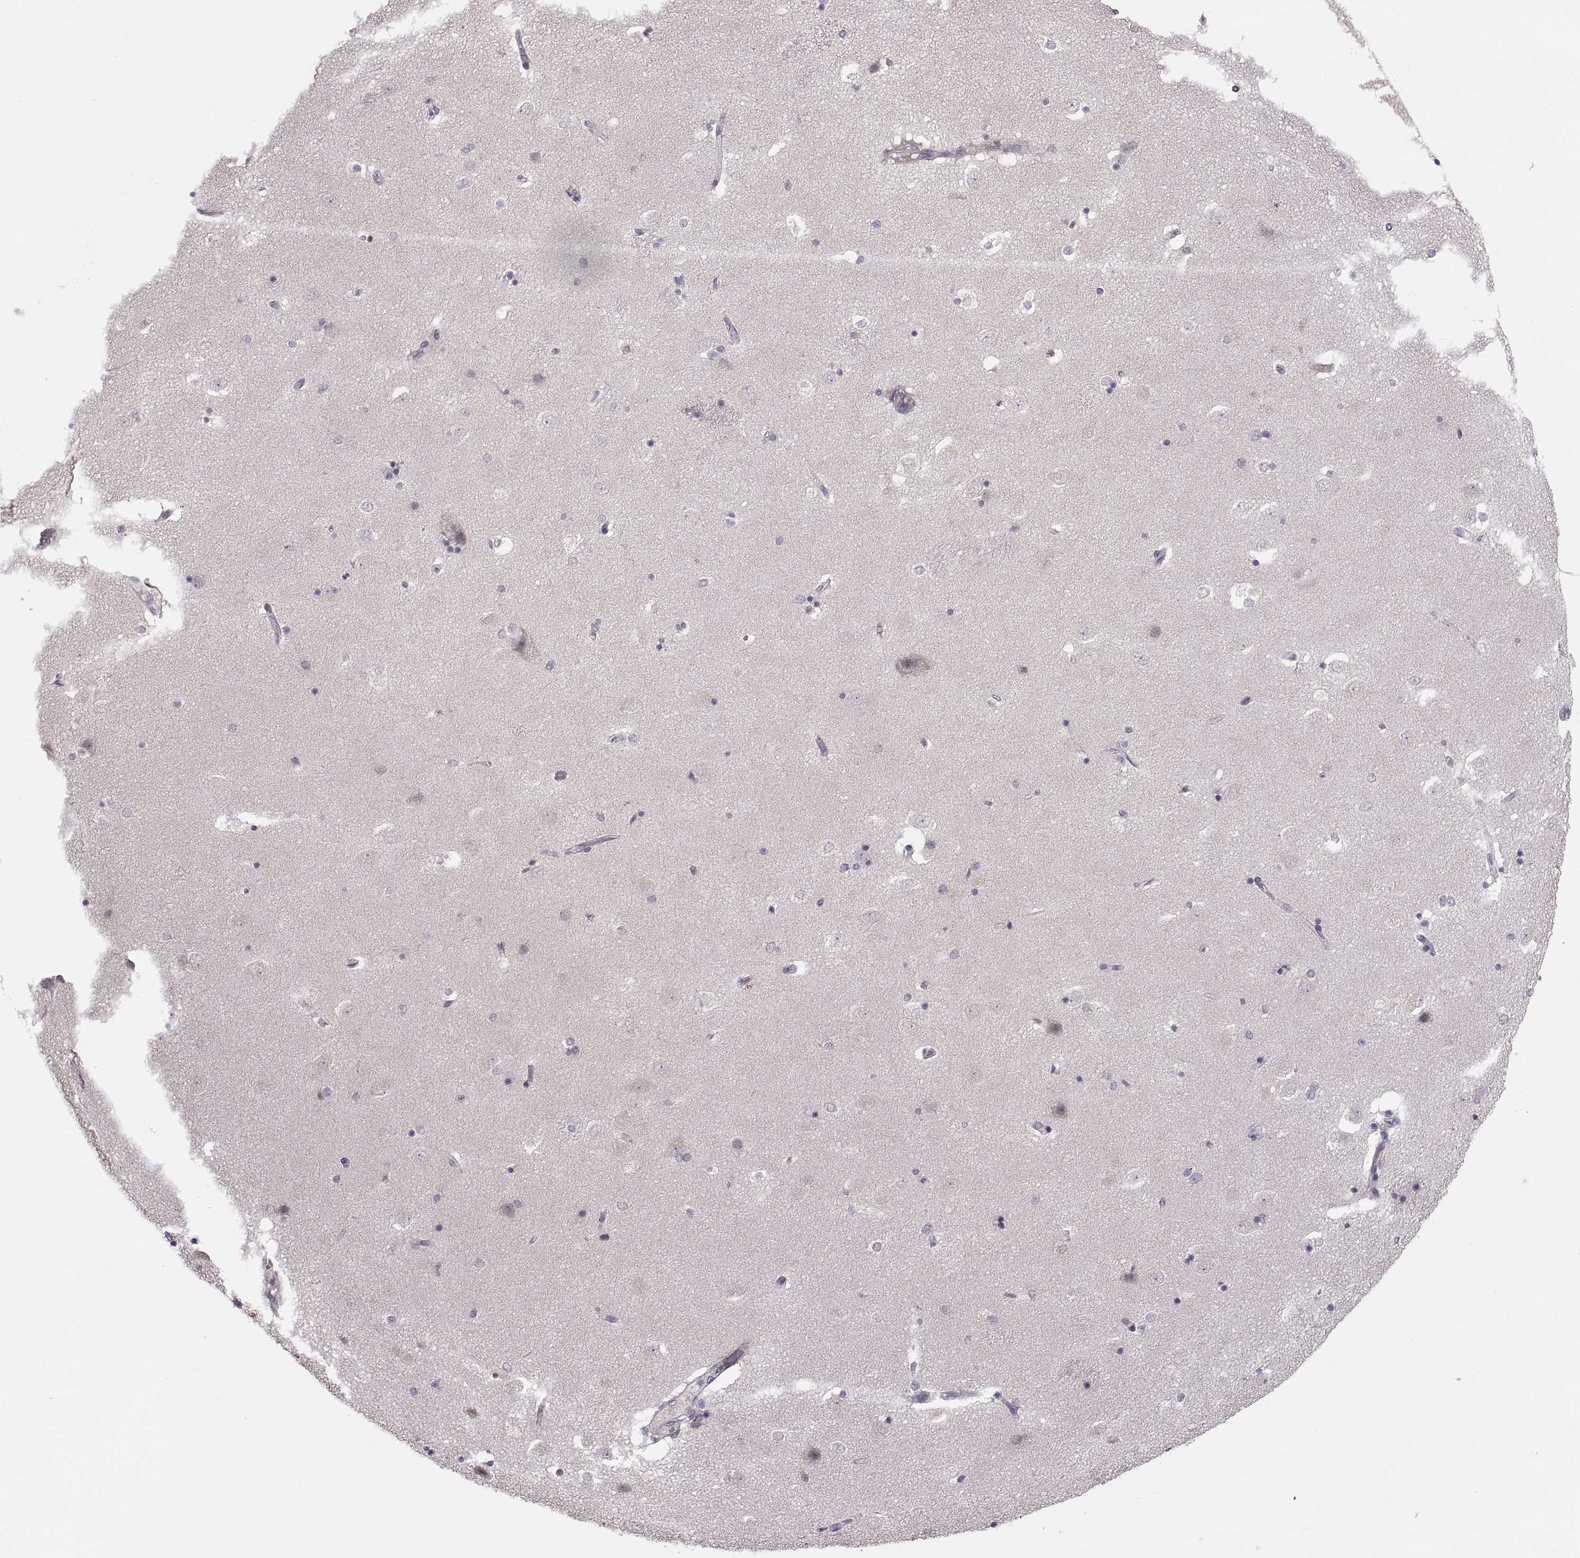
{"staining": {"intensity": "negative", "quantity": "none", "location": "none"}, "tissue": "caudate", "cell_type": "Glial cells", "image_type": "normal", "snomed": [{"axis": "morphology", "description": "Normal tissue, NOS"}, {"axis": "topography", "description": "Lateral ventricle wall"}], "caption": "This is an immunohistochemistry (IHC) micrograph of unremarkable human caudate. There is no staining in glial cells.", "gene": "PAX2", "patient": {"sex": "male", "age": 51}}